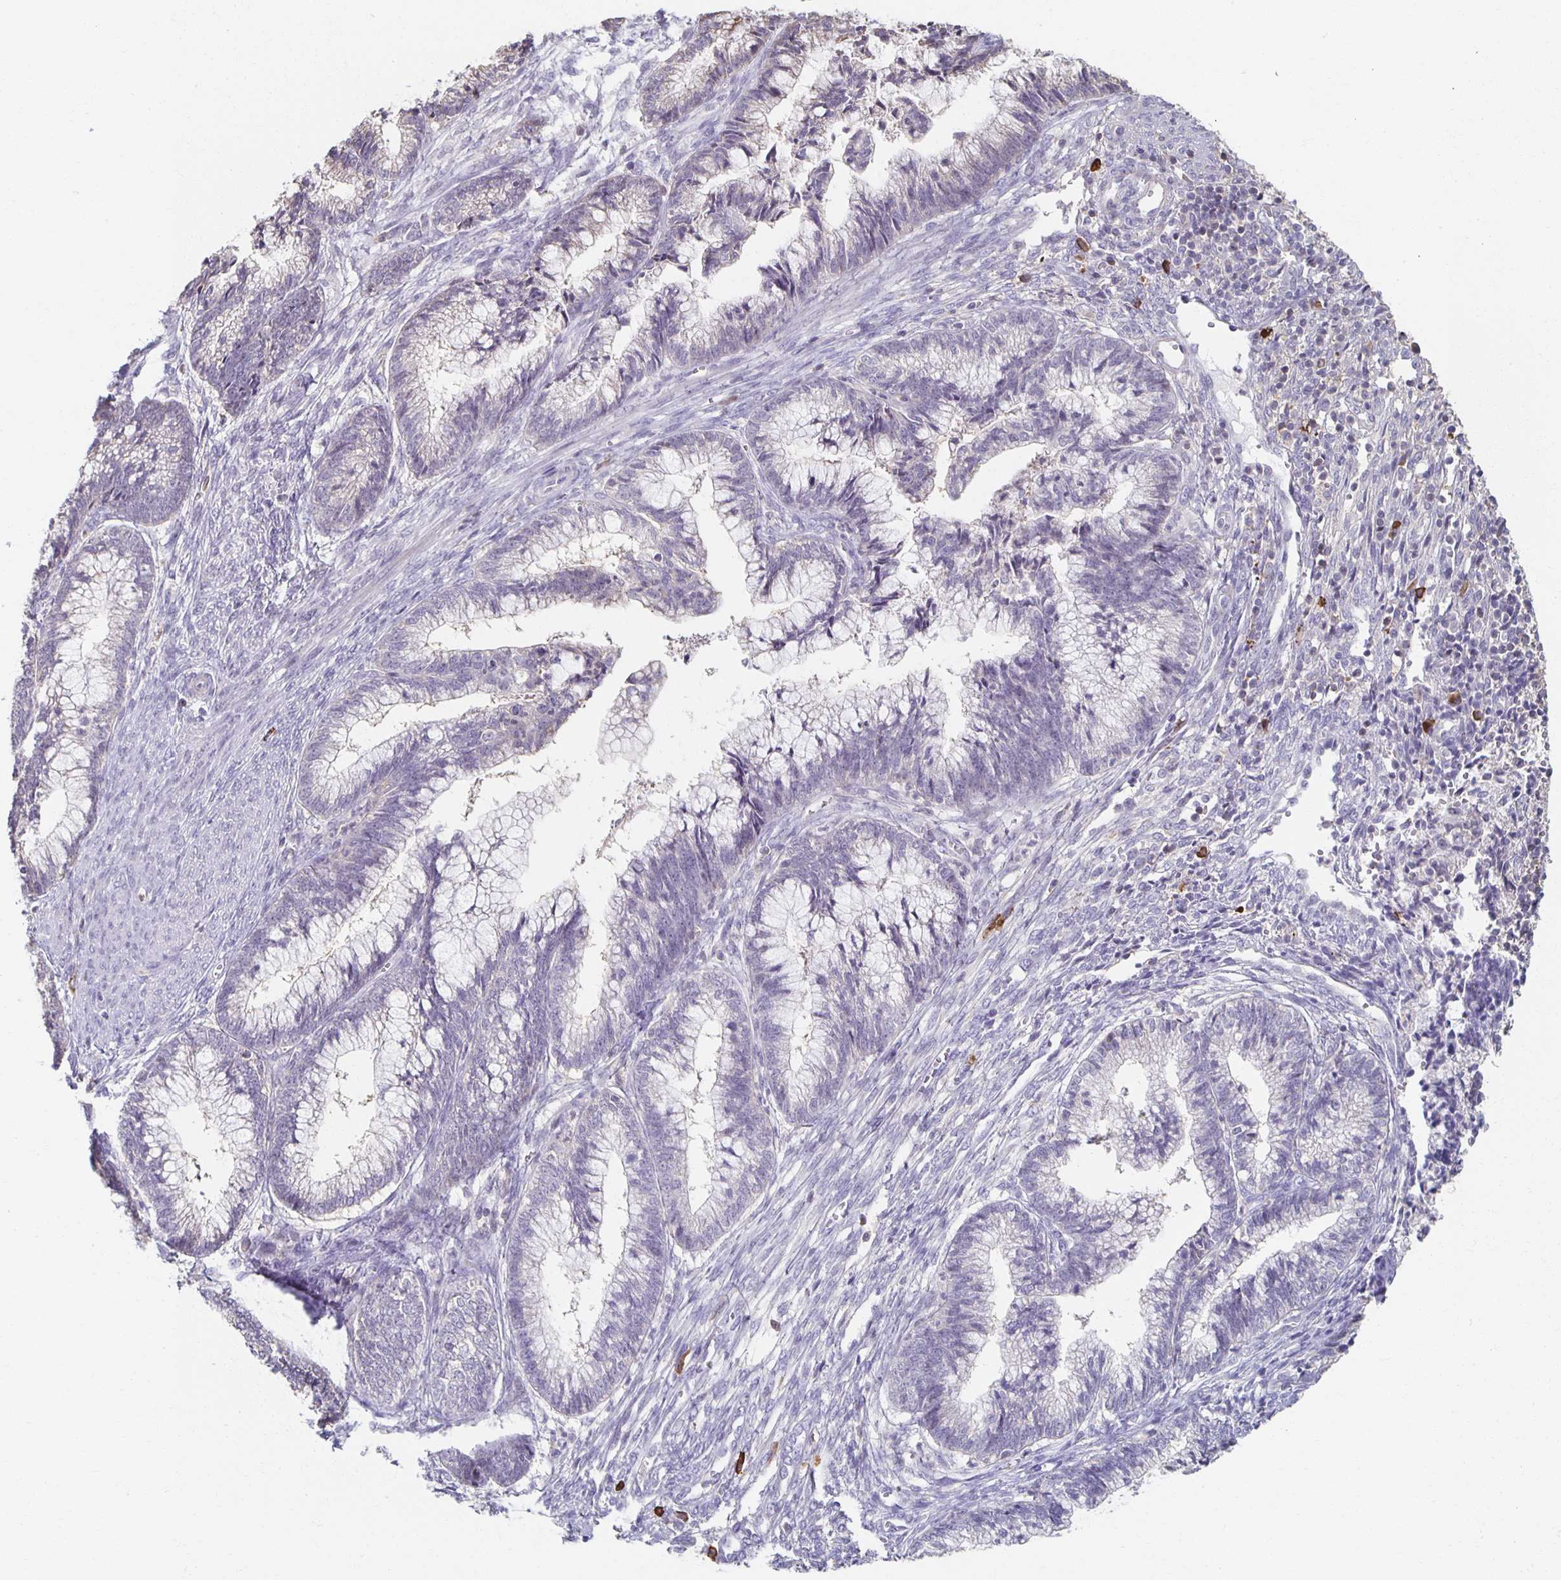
{"staining": {"intensity": "negative", "quantity": "none", "location": "none"}, "tissue": "cervical cancer", "cell_type": "Tumor cells", "image_type": "cancer", "snomed": [{"axis": "morphology", "description": "Adenocarcinoma, NOS"}, {"axis": "topography", "description": "Cervix"}], "caption": "The image displays no significant positivity in tumor cells of cervical cancer. Nuclei are stained in blue.", "gene": "ZNF692", "patient": {"sex": "female", "age": 44}}